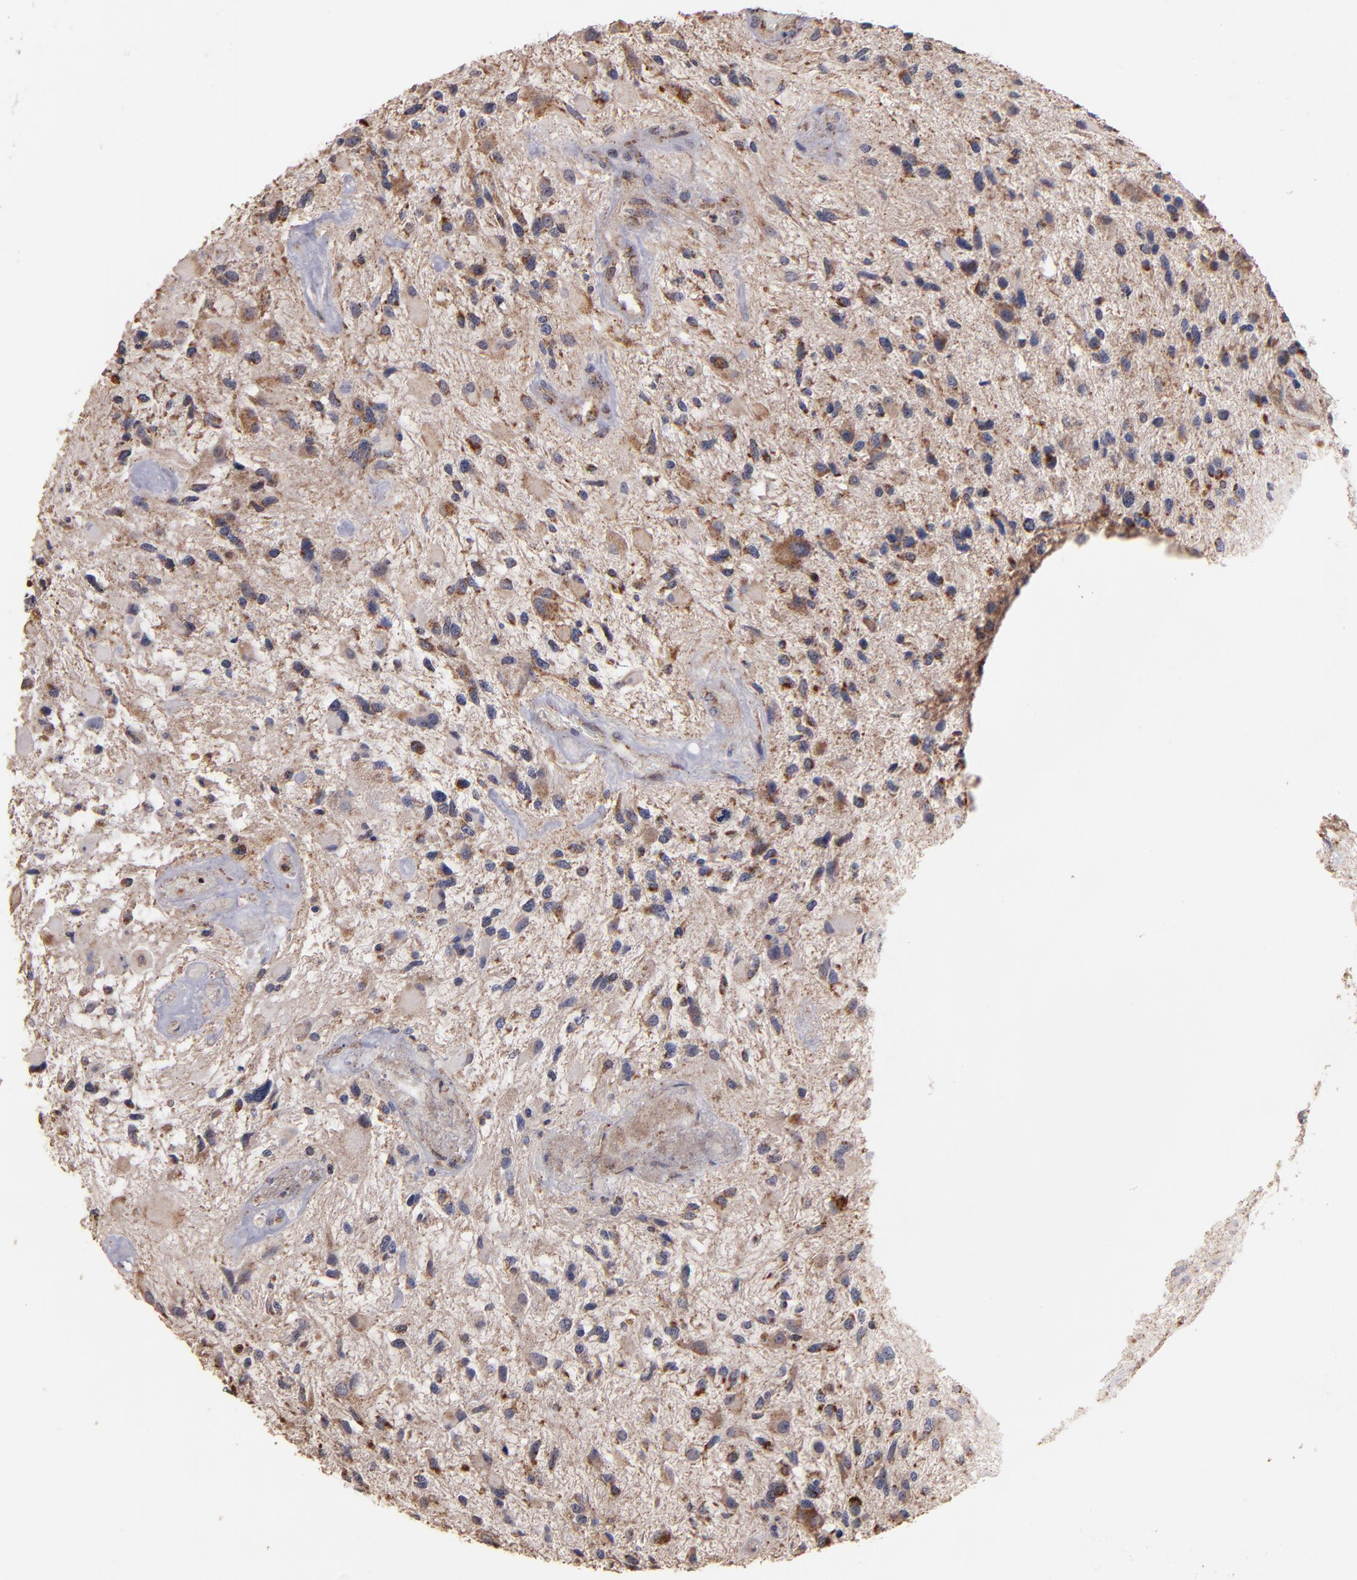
{"staining": {"intensity": "moderate", "quantity": "<25%", "location": "cytoplasmic/membranous"}, "tissue": "glioma", "cell_type": "Tumor cells", "image_type": "cancer", "snomed": [{"axis": "morphology", "description": "Glioma, malignant, High grade"}, {"axis": "topography", "description": "Brain"}], "caption": "Immunohistochemistry of malignant high-grade glioma shows low levels of moderate cytoplasmic/membranous positivity in about <25% of tumor cells. The staining was performed using DAB, with brown indicating positive protein expression. Nuclei are stained blue with hematoxylin.", "gene": "DIABLO", "patient": {"sex": "female", "age": 60}}